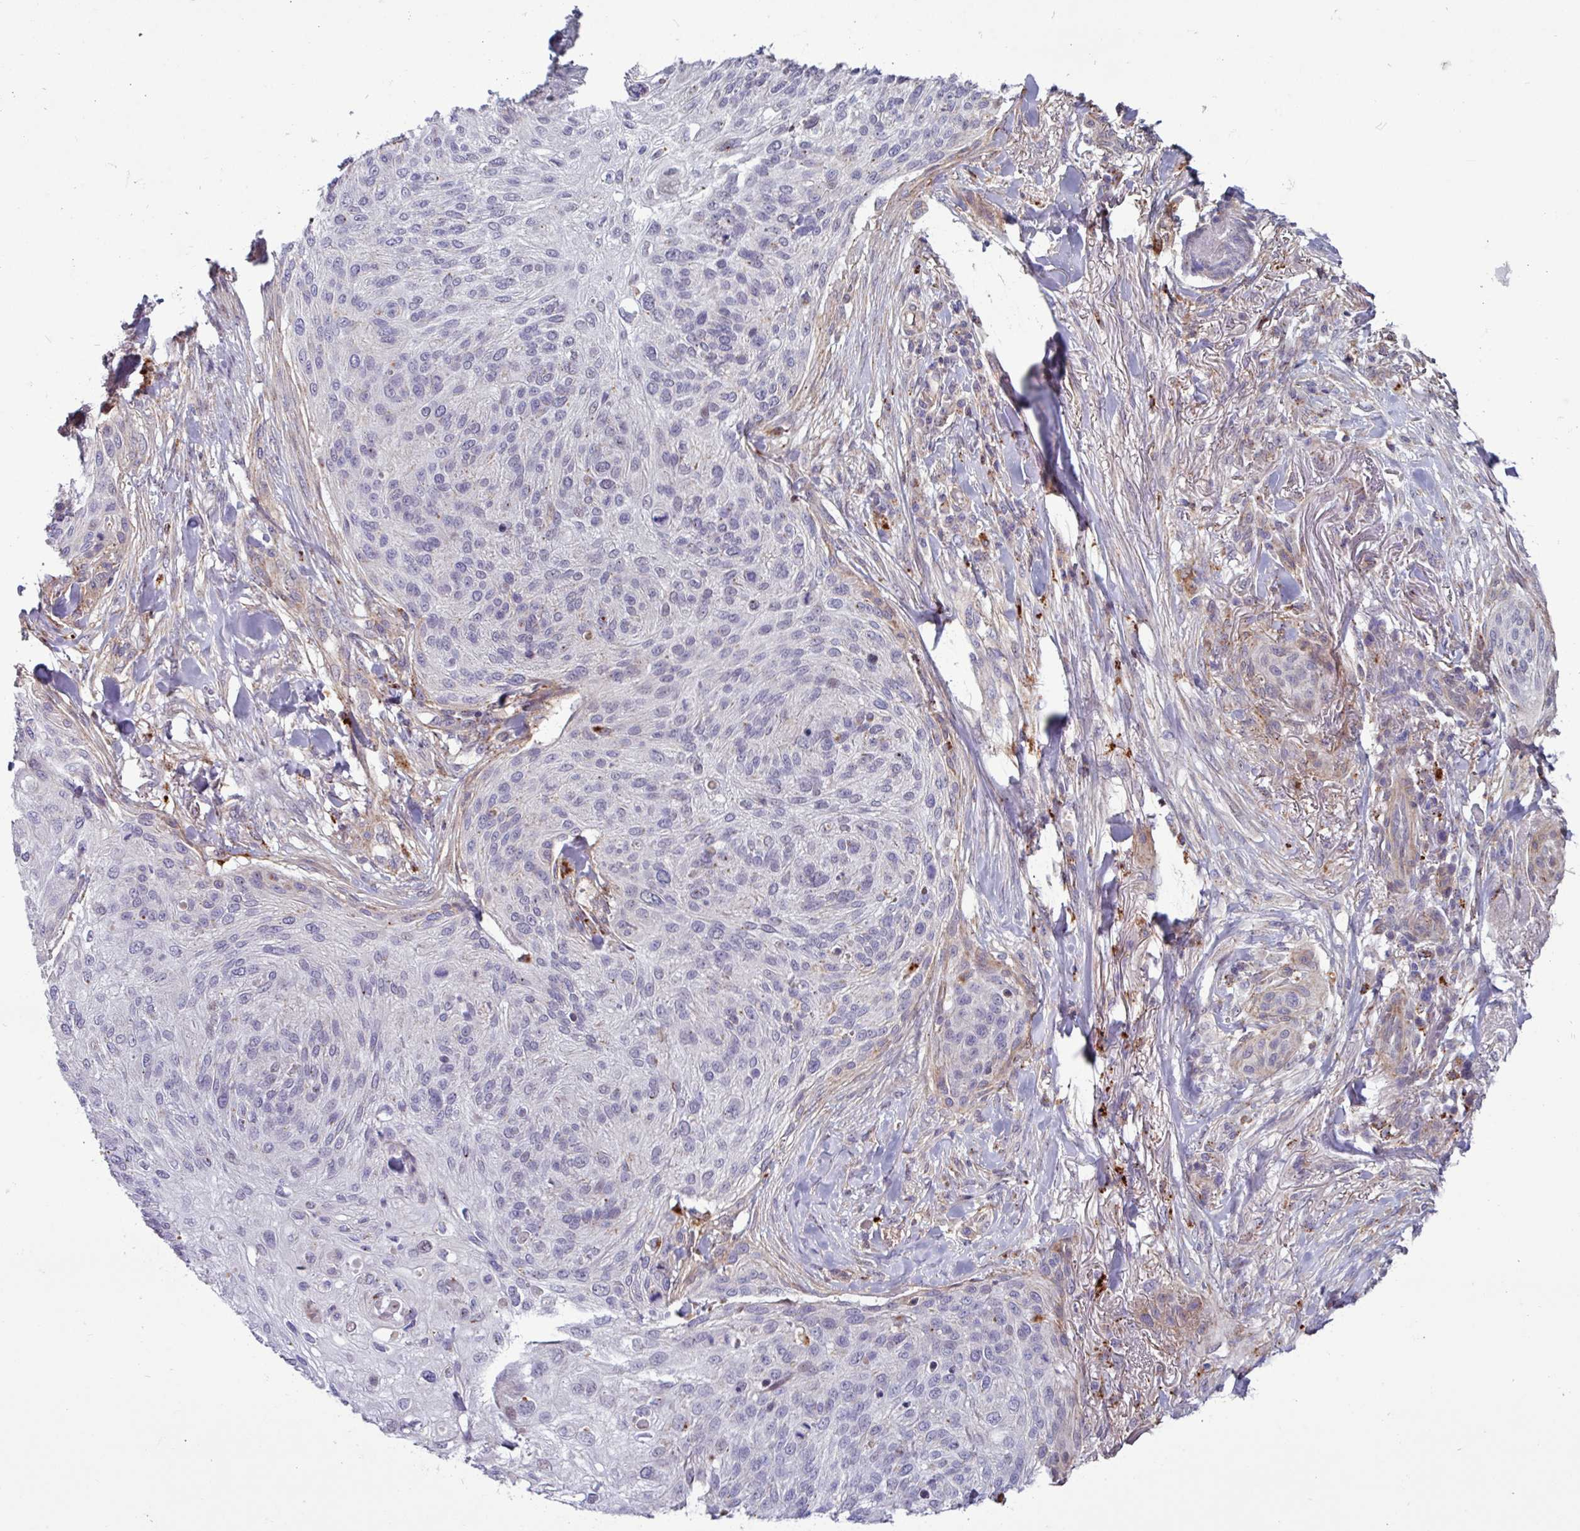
{"staining": {"intensity": "weak", "quantity": "<25%", "location": "cytoplasmic/membranous"}, "tissue": "skin cancer", "cell_type": "Tumor cells", "image_type": "cancer", "snomed": [{"axis": "morphology", "description": "Squamous cell carcinoma, NOS"}, {"axis": "topography", "description": "Skin"}], "caption": "This is an immunohistochemistry histopathology image of human skin cancer (squamous cell carcinoma). There is no staining in tumor cells.", "gene": "AMIGO2", "patient": {"sex": "female", "age": 87}}